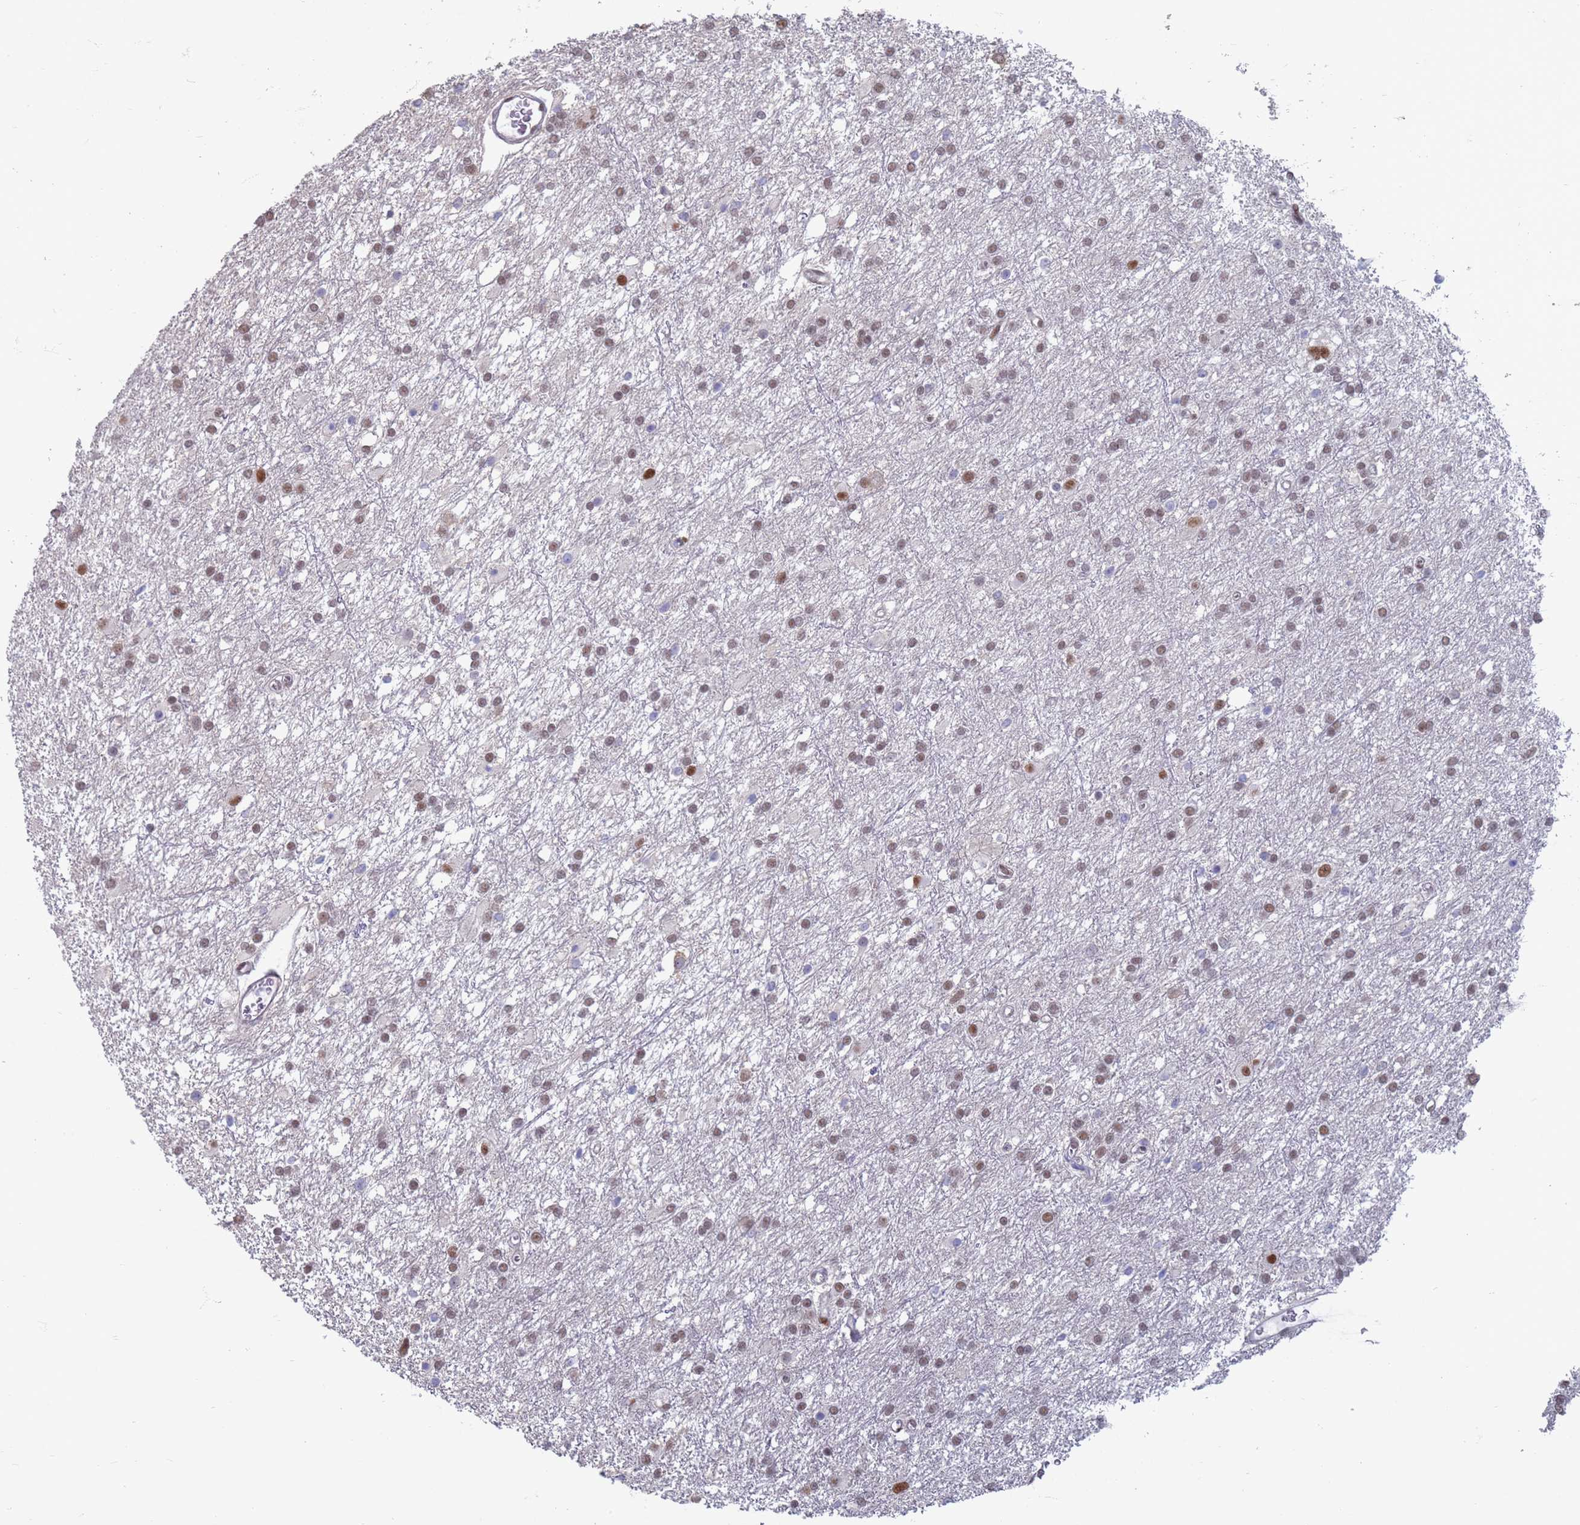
{"staining": {"intensity": "moderate", "quantity": ">75%", "location": "nuclear"}, "tissue": "glioma", "cell_type": "Tumor cells", "image_type": "cancer", "snomed": [{"axis": "morphology", "description": "Glioma, malignant, High grade"}, {"axis": "topography", "description": "Brain"}], "caption": "Malignant glioma (high-grade) was stained to show a protein in brown. There is medium levels of moderate nuclear expression in about >75% of tumor cells. (DAB (3,3'-diaminobenzidine) IHC, brown staining for protein, blue staining for nuclei).", "gene": "SAE1", "patient": {"sex": "female", "age": 50}}